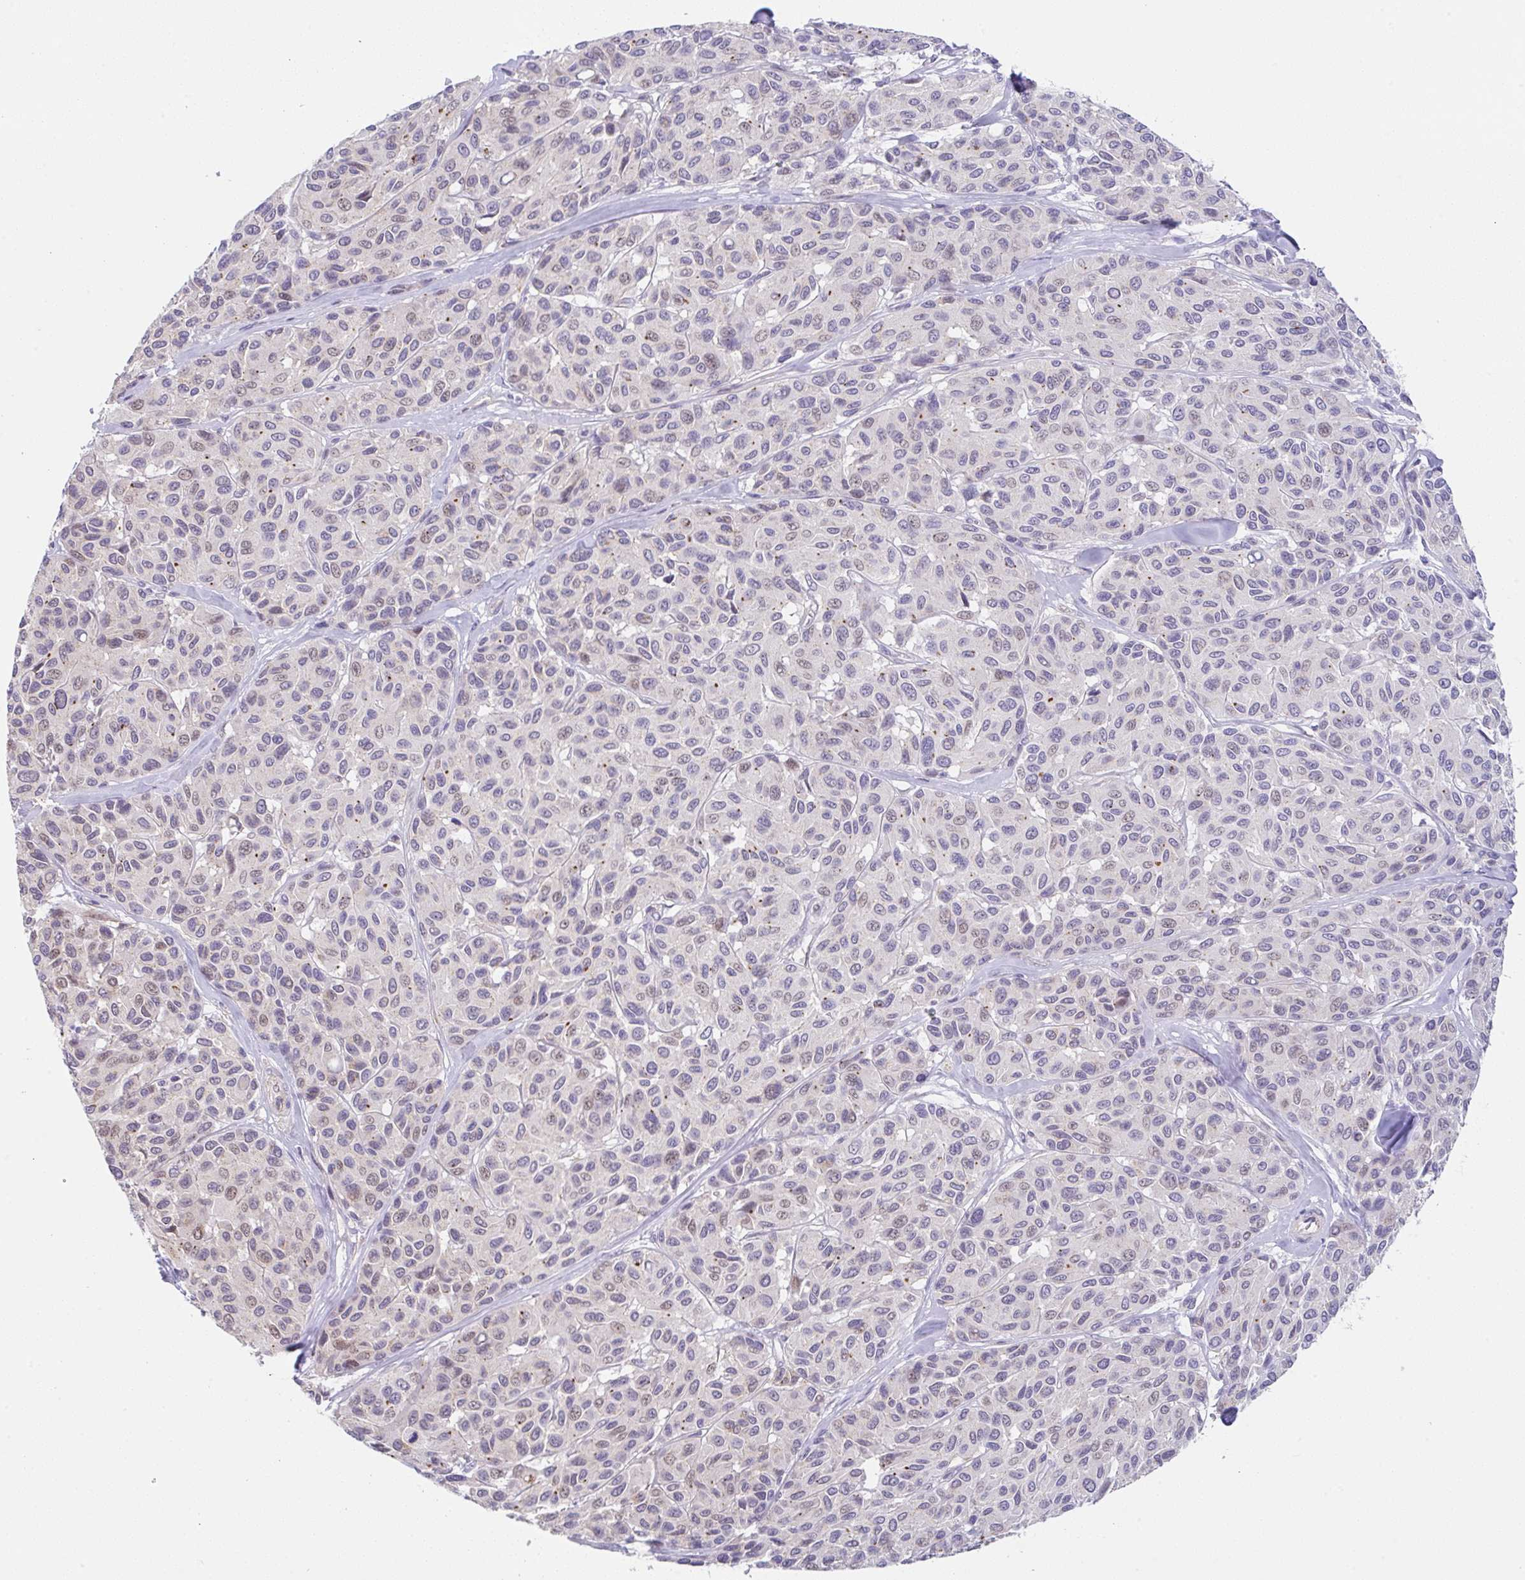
{"staining": {"intensity": "negative", "quantity": "none", "location": "none"}, "tissue": "melanoma", "cell_type": "Tumor cells", "image_type": "cancer", "snomed": [{"axis": "morphology", "description": "Malignant melanoma, NOS"}, {"axis": "topography", "description": "Skin"}], "caption": "This is an immunohistochemistry (IHC) photomicrograph of malignant melanoma. There is no positivity in tumor cells.", "gene": "CGNL1", "patient": {"sex": "female", "age": 66}}